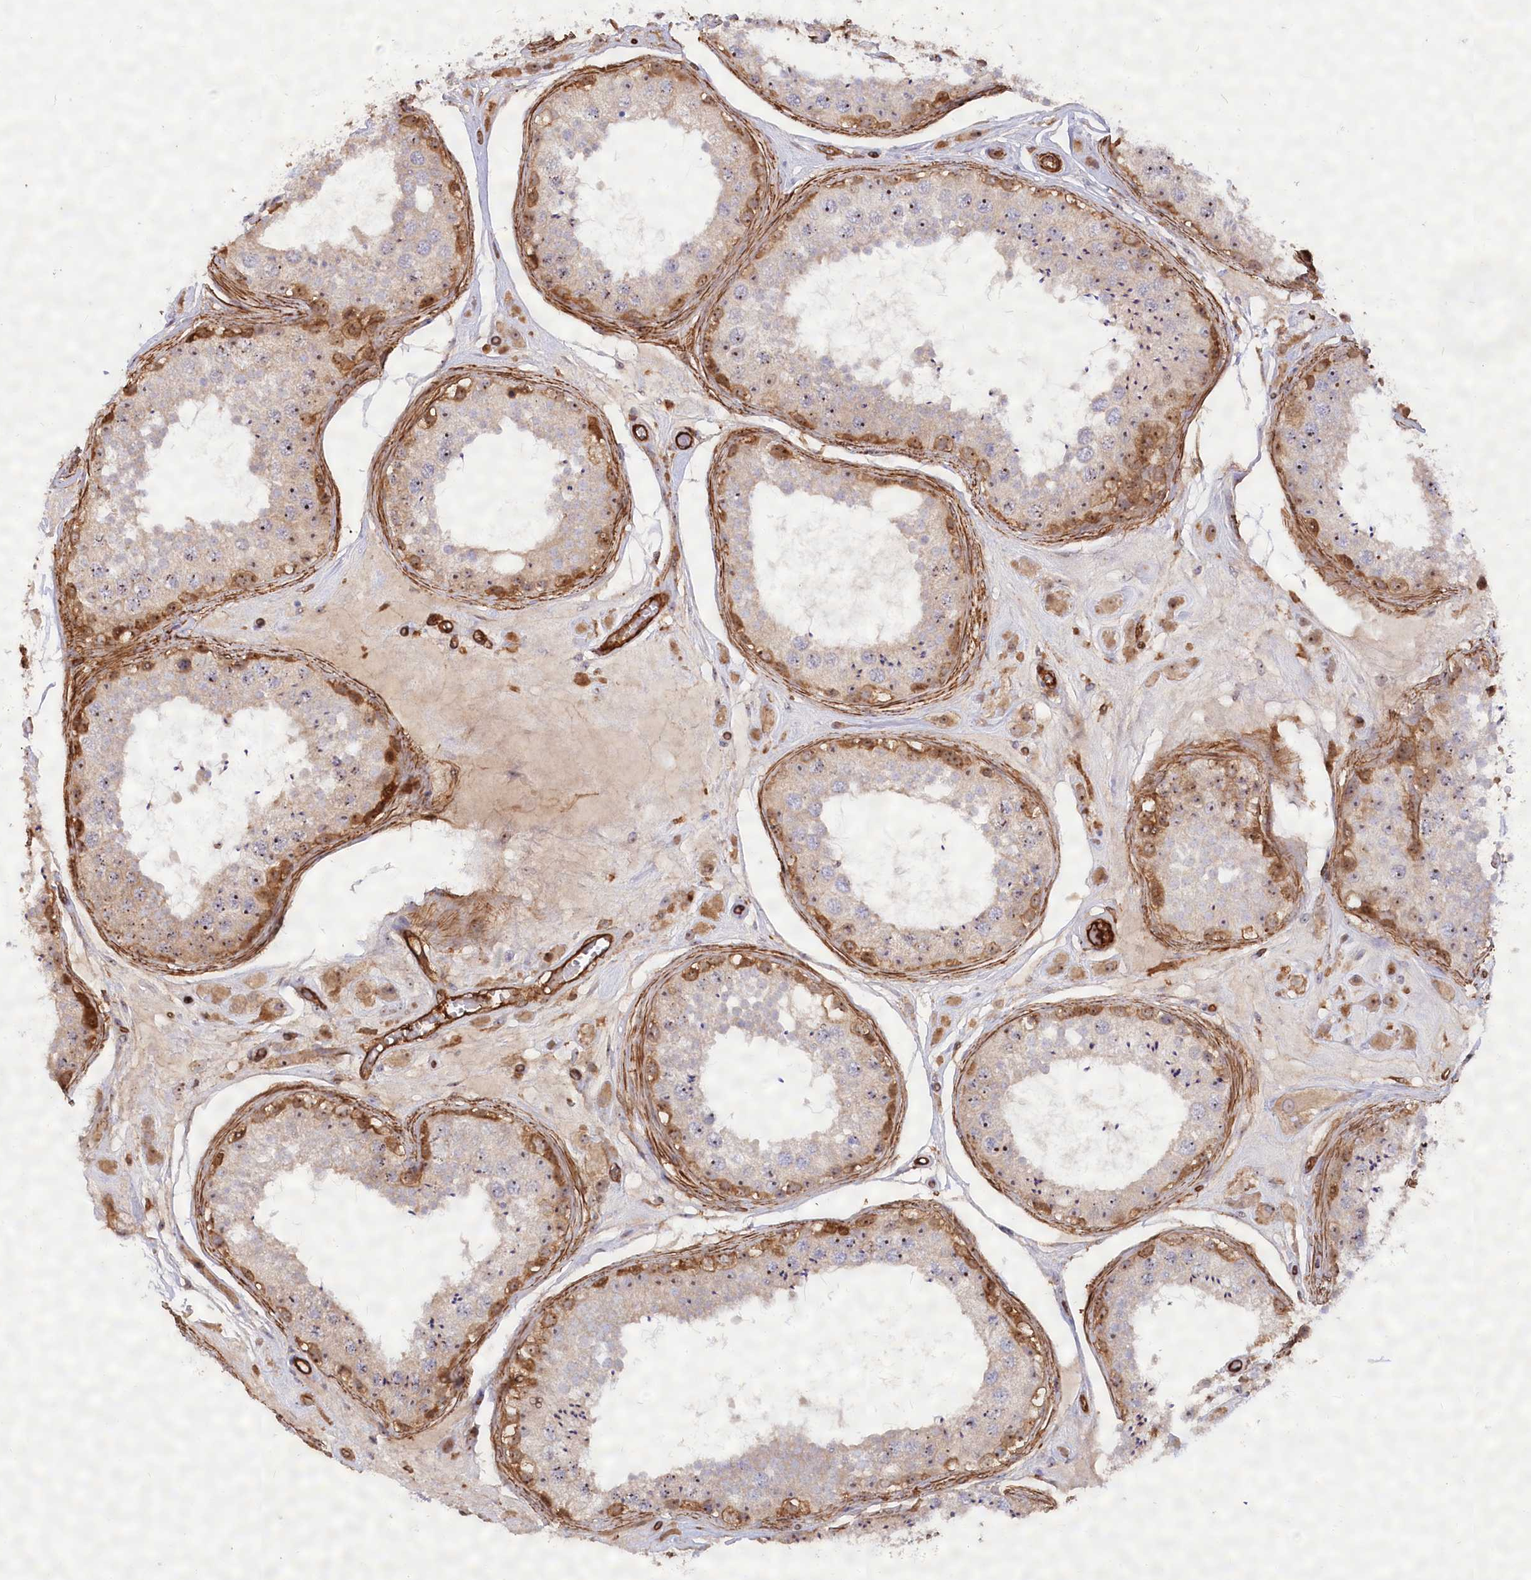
{"staining": {"intensity": "moderate", "quantity": "<25%", "location": "cytoplasmic/membranous,nuclear"}, "tissue": "testis", "cell_type": "Cells in seminiferous ducts", "image_type": "normal", "snomed": [{"axis": "morphology", "description": "Normal tissue, NOS"}, {"axis": "topography", "description": "Testis"}], "caption": "This photomicrograph shows IHC staining of benign human testis, with low moderate cytoplasmic/membranous,nuclear positivity in about <25% of cells in seminiferous ducts.", "gene": "WDR36", "patient": {"sex": "male", "age": 25}}